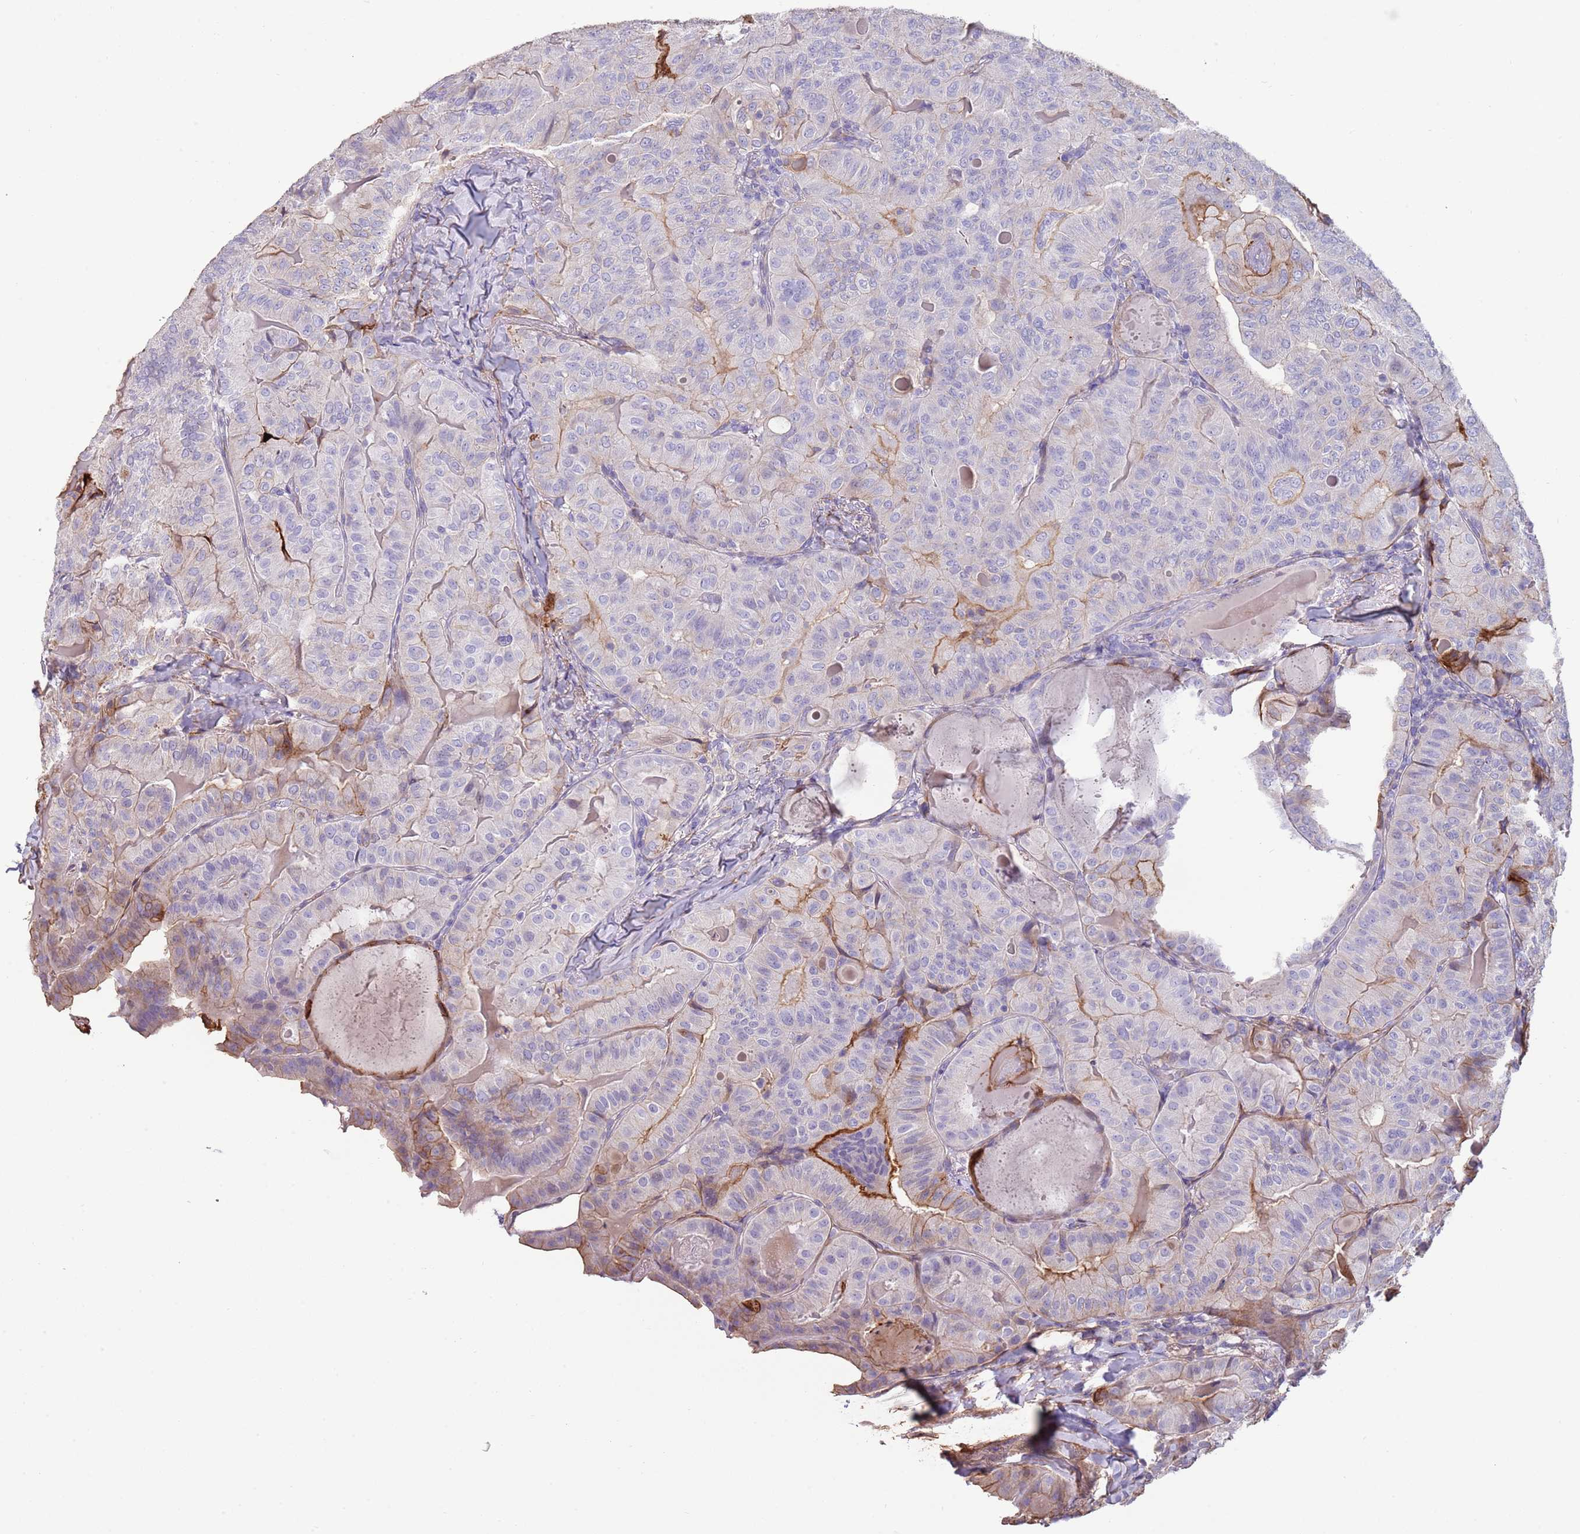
{"staining": {"intensity": "strong", "quantity": "<25%", "location": "cytoplasmic/membranous"}, "tissue": "thyroid cancer", "cell_type": "Tumor cells", "image_type": "cancer", "snomed": [{"axis": "morphology", "description": "Papillary adenocarcinoma, NOS"}, {"axis": "topography", "description": "Thyroid gland"}], "caption": "A brown stain labels strong cytoplasmic/membranous positivity of a protein in thyroid papillary adenocarcinoma tumor cells.", "gene": "NBPF3", "patient": {"sex": "female", "age": 68}}